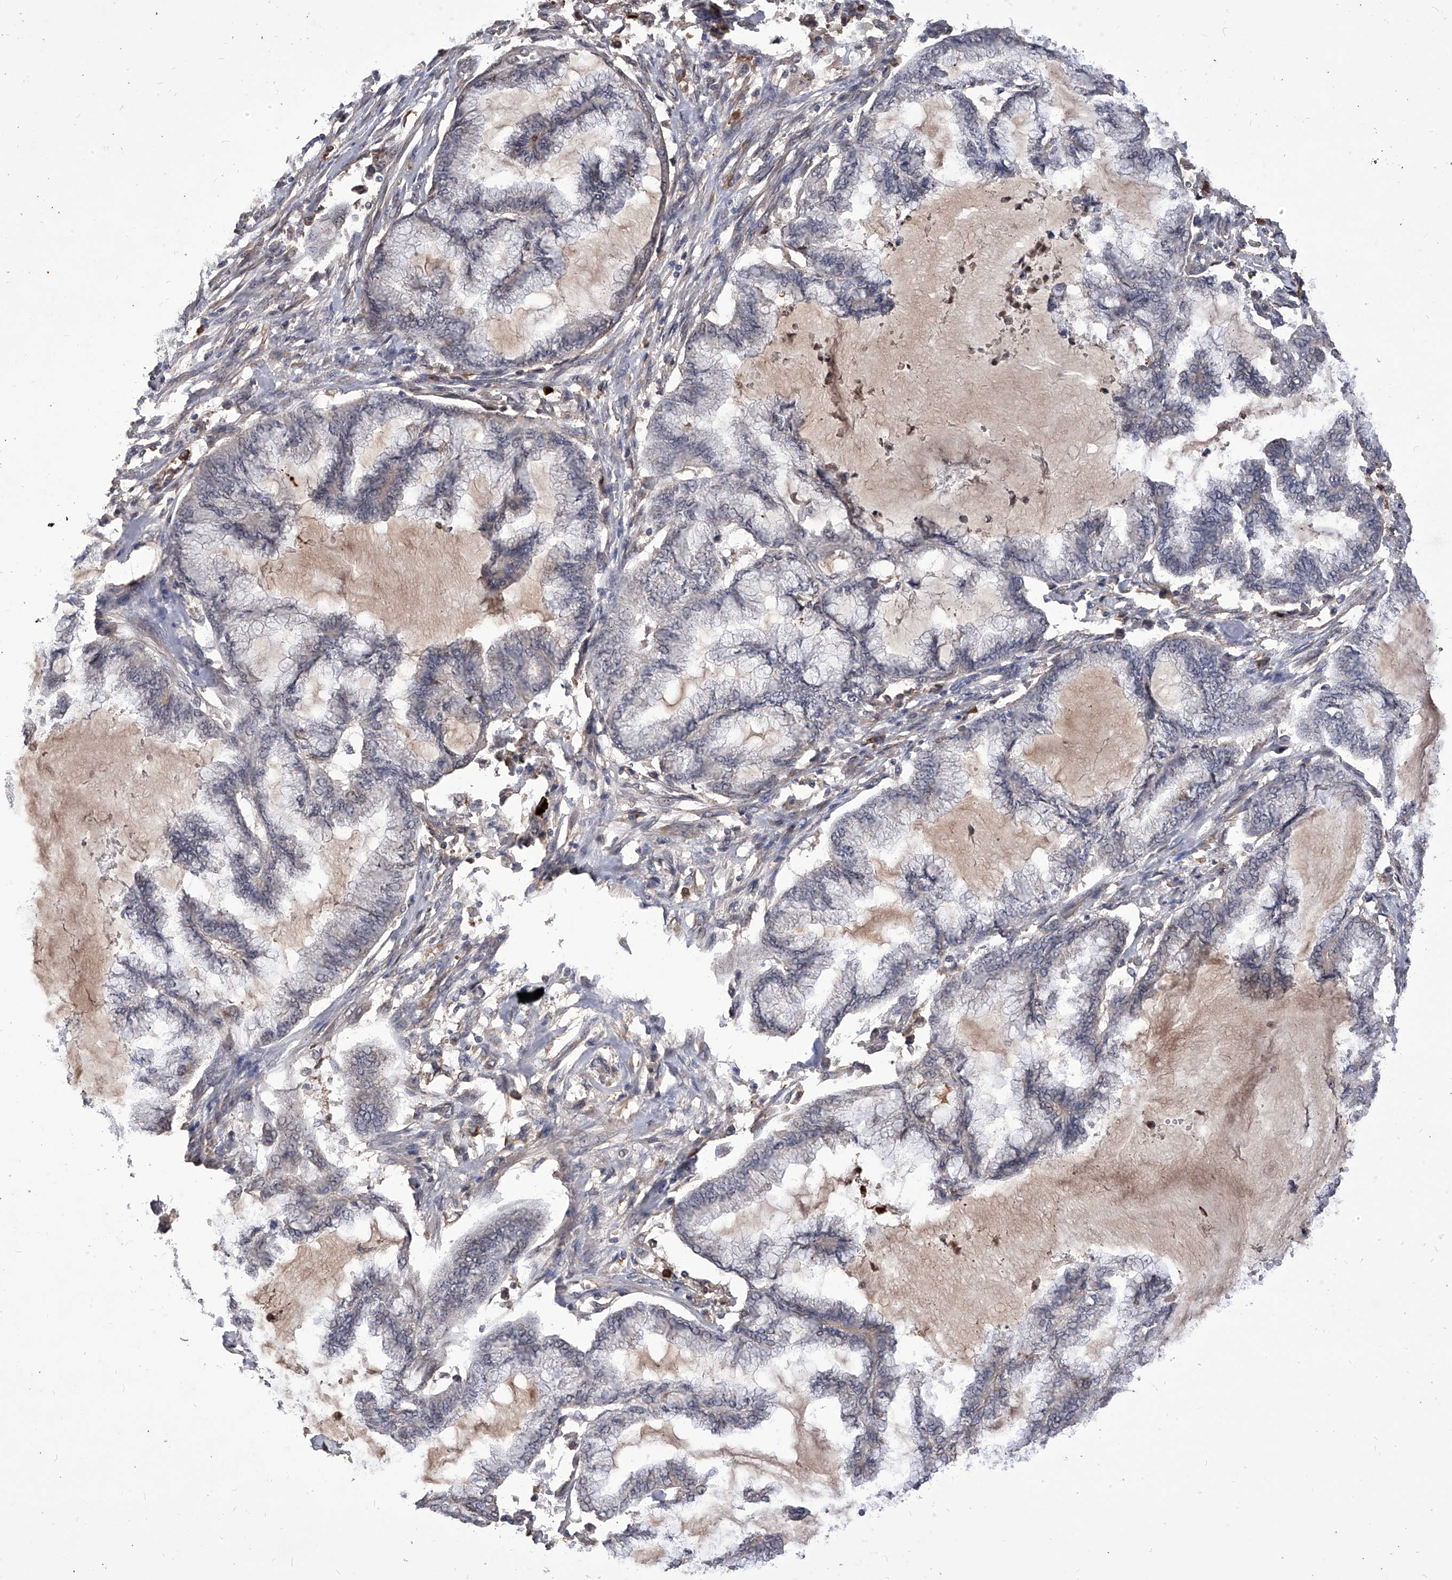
{"staining": {"intensity": "negative", "quantity": "none", "location": "none"}, "tissue": "endometrial cancer", "cell_type": "Tumor cells", "image_type": "cancer", "snomed": [{"axis": "morphology", "description": "Adenocarcinoma, NOS"}, {"axis": "topography", "description": "Endometrium"}], "caption": "Protein analysis of endometrial cancer exhibits no significant expression in tumor cells. (DAB (3,3'-diaminobenzidine) IHC visualized using brightfield microscopy, high magnification).", "gene": "CFAP410", "patient": {"sex": "female", "age": 86}}